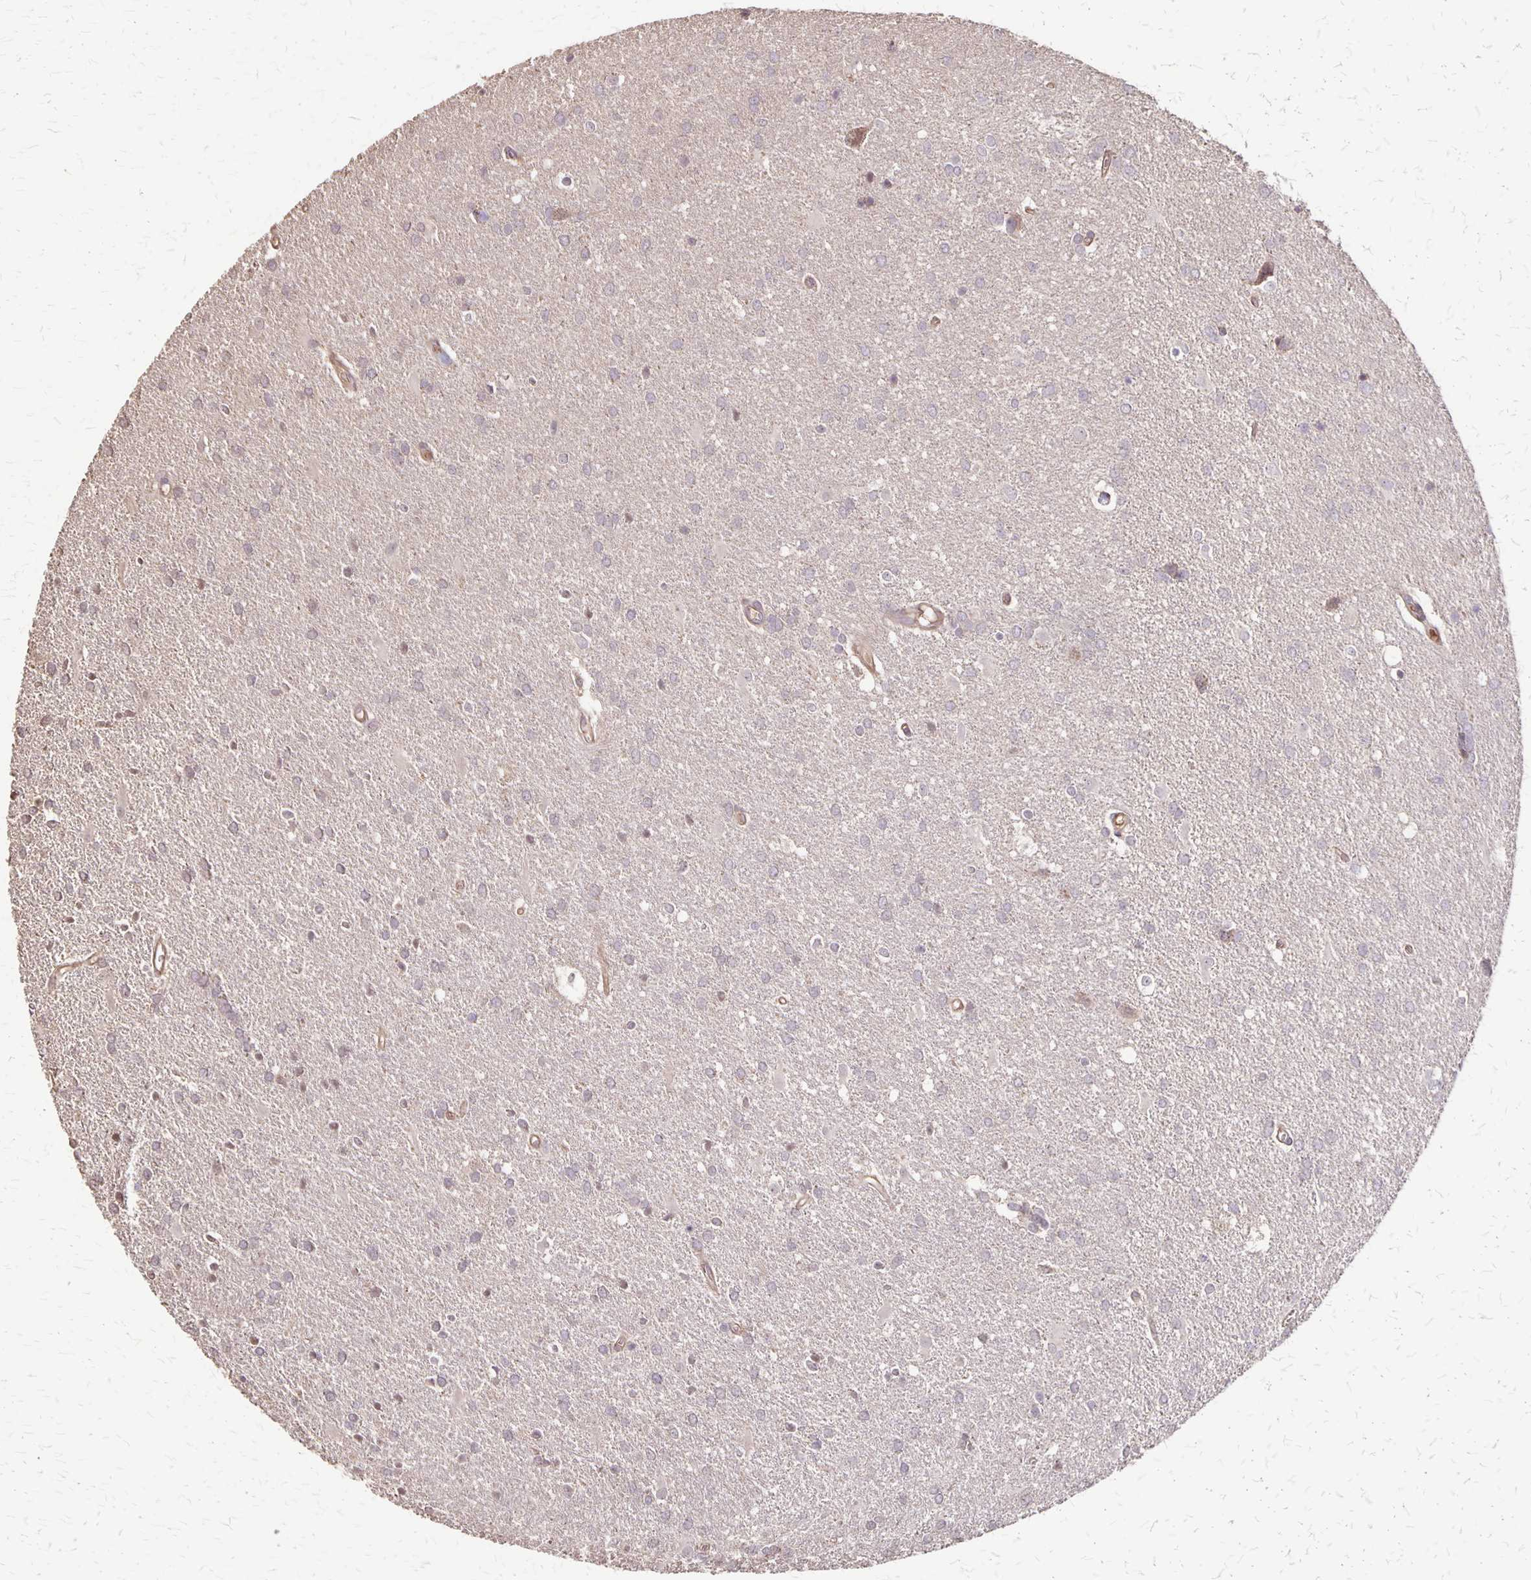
{"staining": {"intensity": "weak", "quantity": "<25%", "location": "cytoplasmic/membranous"}, "tissue": "glioma", "cell_type": "Tumor cells", "image_type": "cancer", "snomed": [{"axis": "morphology", "description": "Glioma, malignant, Low grade"}, {"axis": "topography", "description": "Brain"}], "caption": "IHC micrograph of neoplastic tissue: low-grade glioma (malignant) stained with DAB displays no significant protein staining in tumor cells. (Immunohistochemistry (ihc), brightfield microscopy, high magnification).", "gene": "PROM2", "patient": {"sex": "male", "age": 66}}